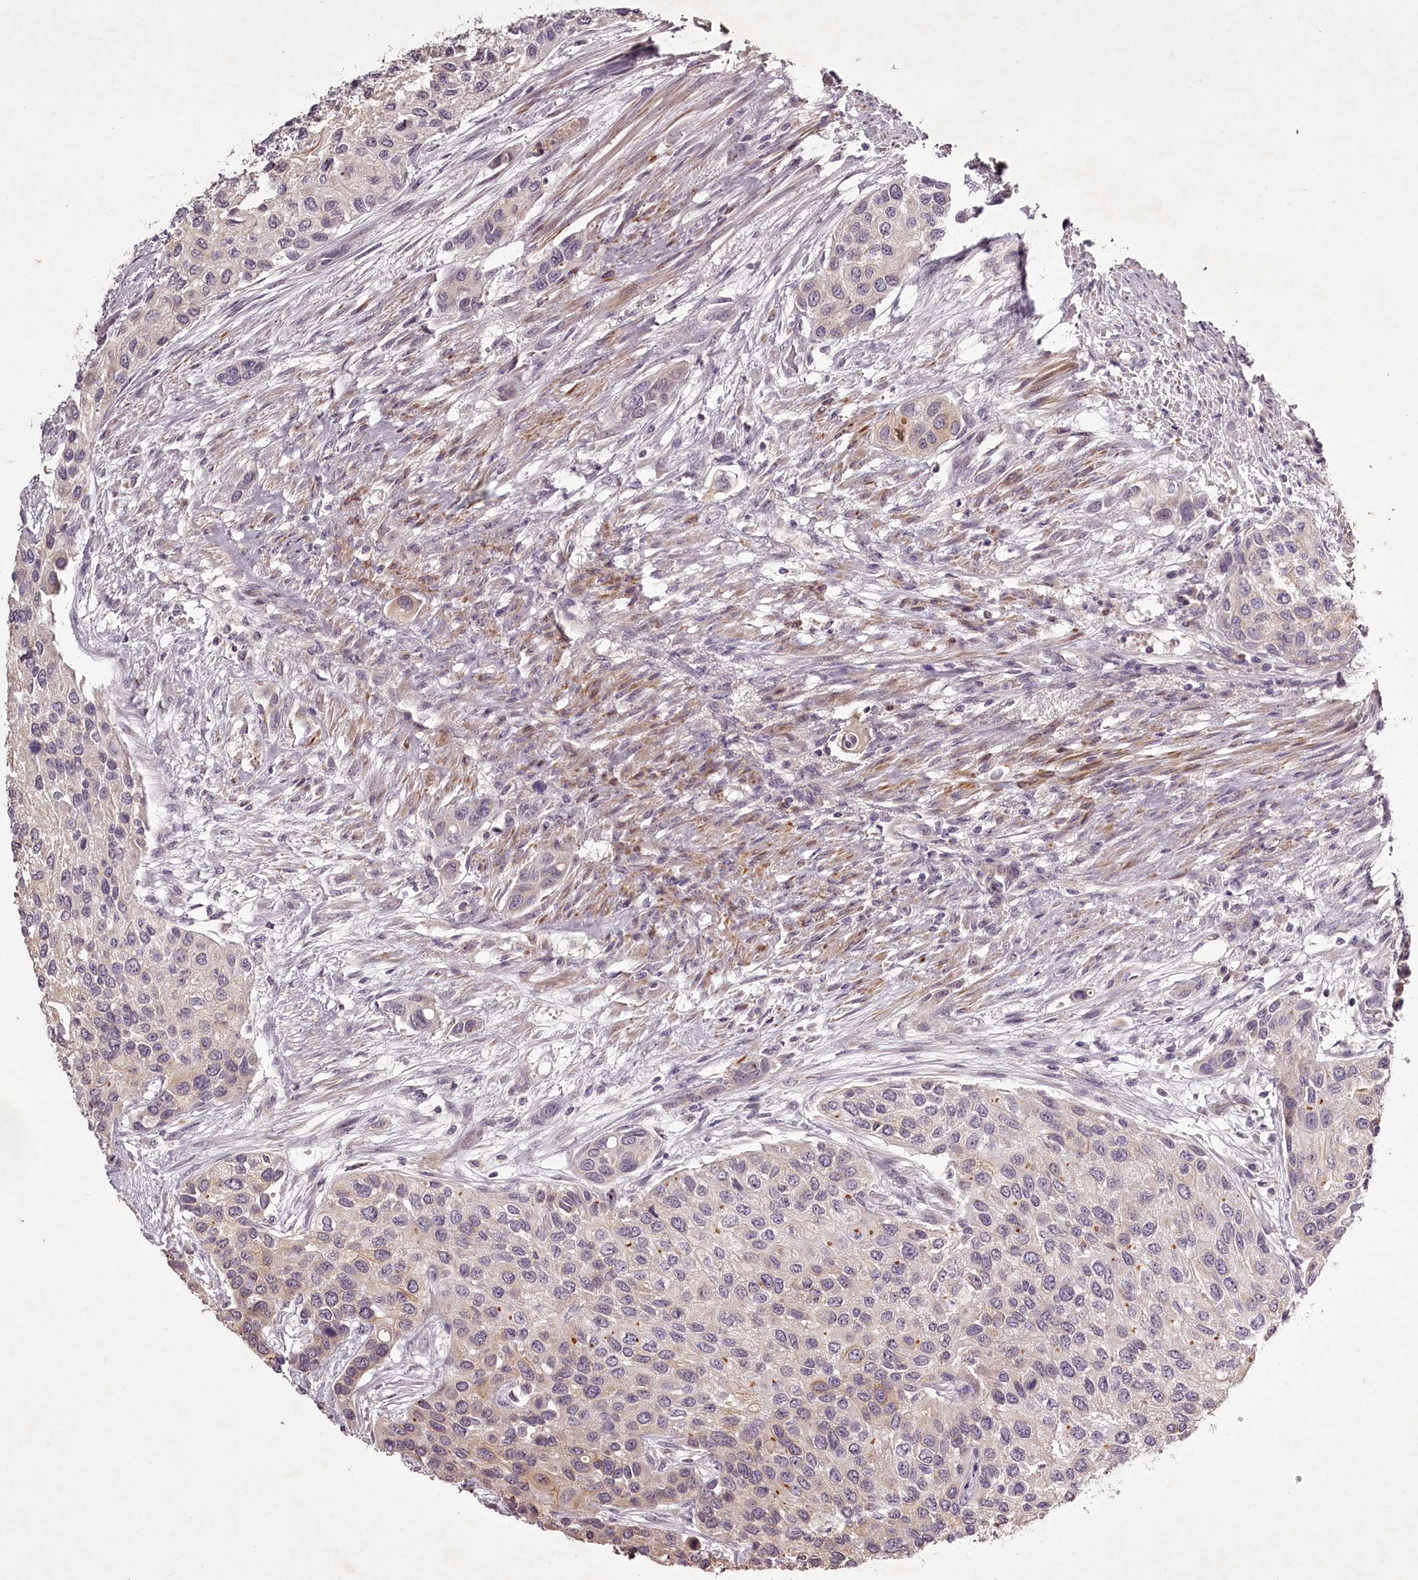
{"staining": {"intensity": "negative", "quantity": "none", "location": "none"}, "tissue": "urothelial cancer", "cell_type": "Tumor cells", "image_type": "cancer", "snomed": [{"axis": "morphology", "description": "Normal tissue, NOS"}, {"axis": "morphology", "description": "Urothelial carcinoma, High grade"}, {"axis": "topography", "description": "Vascular tissue"}, {"axis": "topography", "description": "Urinary bladder"}], "caption": "Urothelial cancer was stained to show a protein in brown. There is no significant positivity in tumor cells. The staining was performed using DAB (3,3'-diaminobenzidine) to visualize the protein expression in brown, while the nuclei were stained in blue with hematoxylin (Magnification: 20x).", "gene": "RBMXL2", "patient": {"sex": "female", "age": 56}}